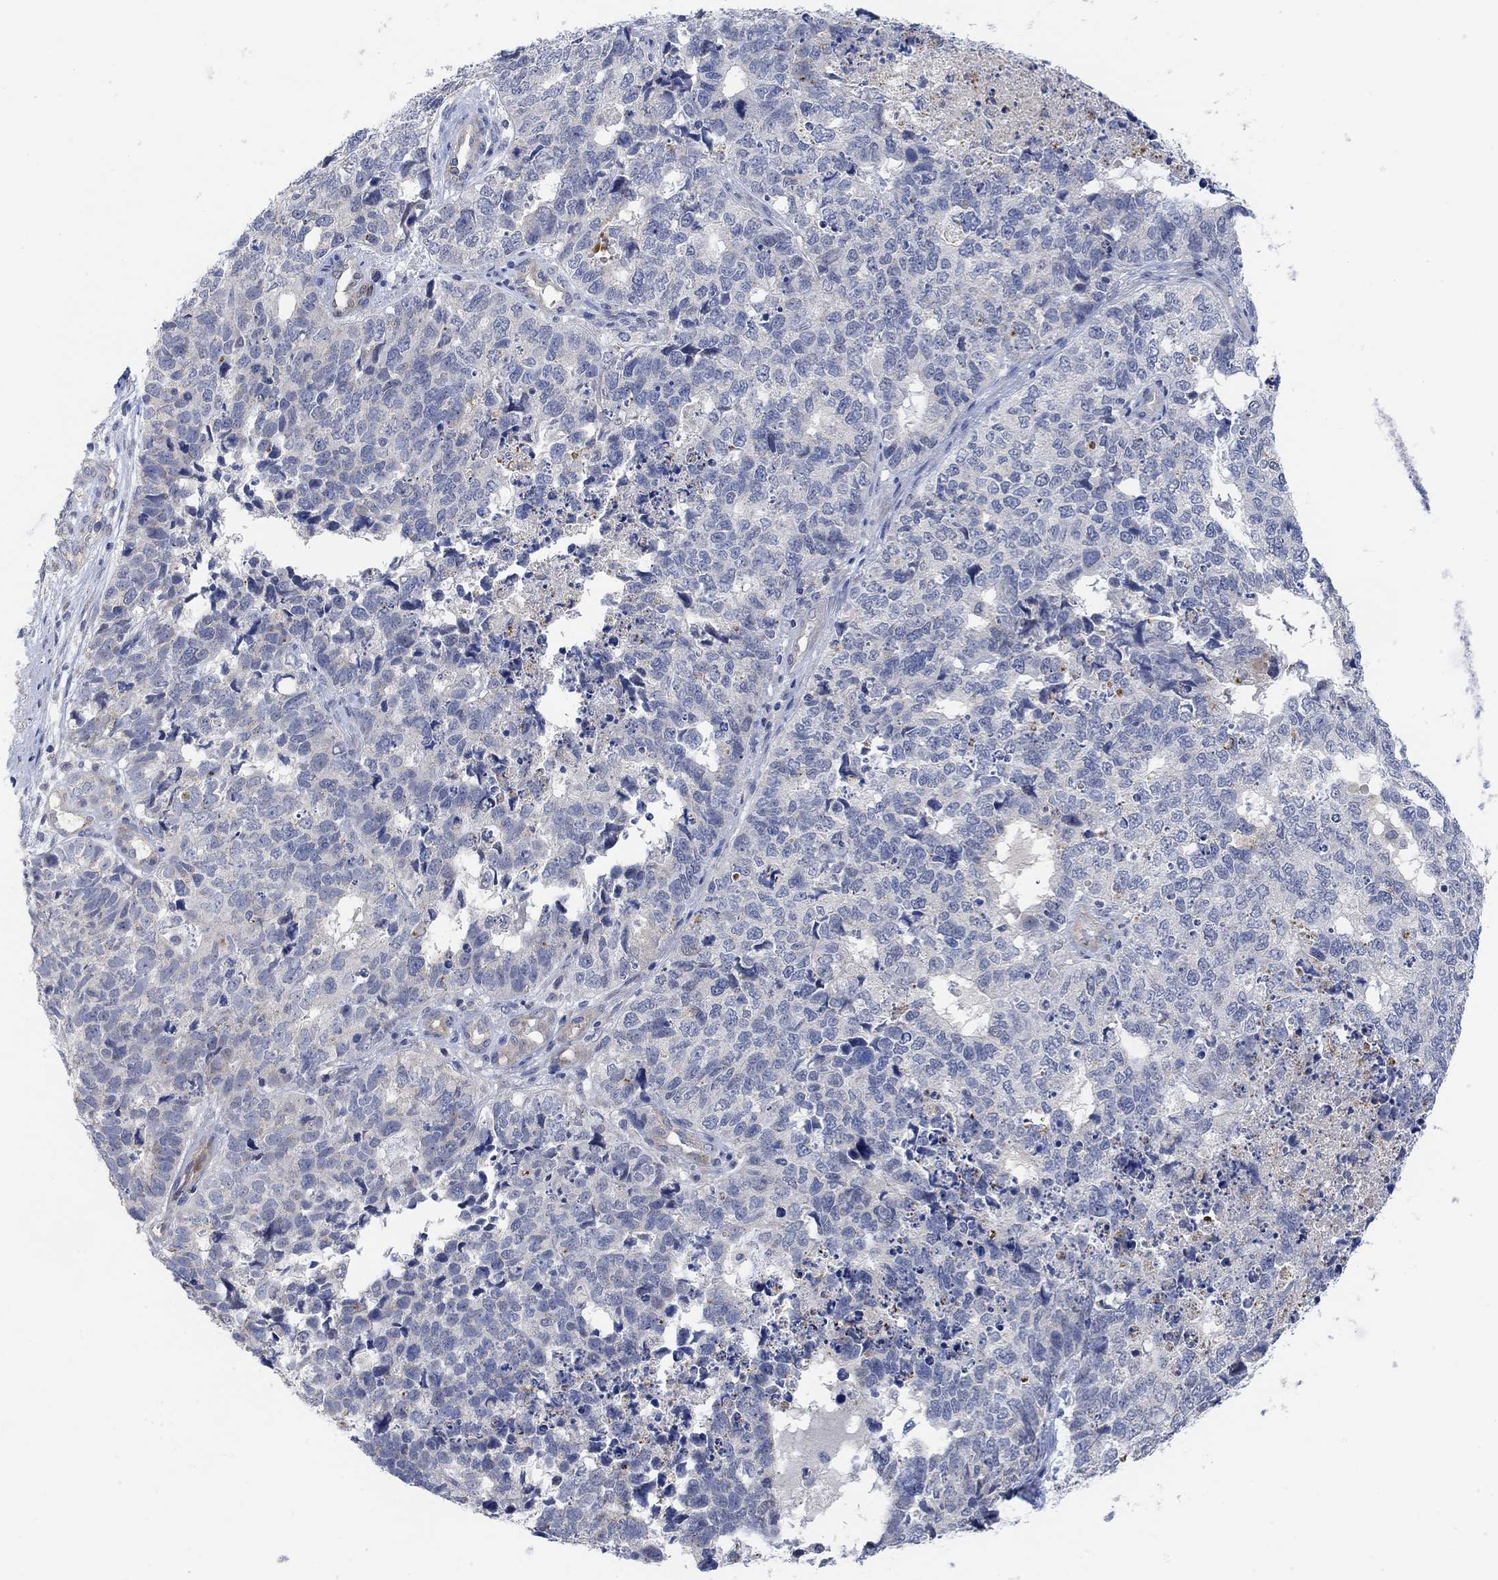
{"staining": {"intensity": "negative", "quantity": "none", "location": "none"}, "tissue": "cervical cancer", "cell_type": "Tumor cells", "image_type": "cancer", "snomed": [{"axis": "morphology", "description": "Squamous cell carcinoma, NOS"}, {"axis": "topography", "description": "Cervix"}], "caption": "A high-resolution photomicrograph shows IHC staining of cervical cancer, which demonstrates no significant staining in tumor cells.", "gene": "HCRTR1", "patient": {"sex": "female", "age": 63}}